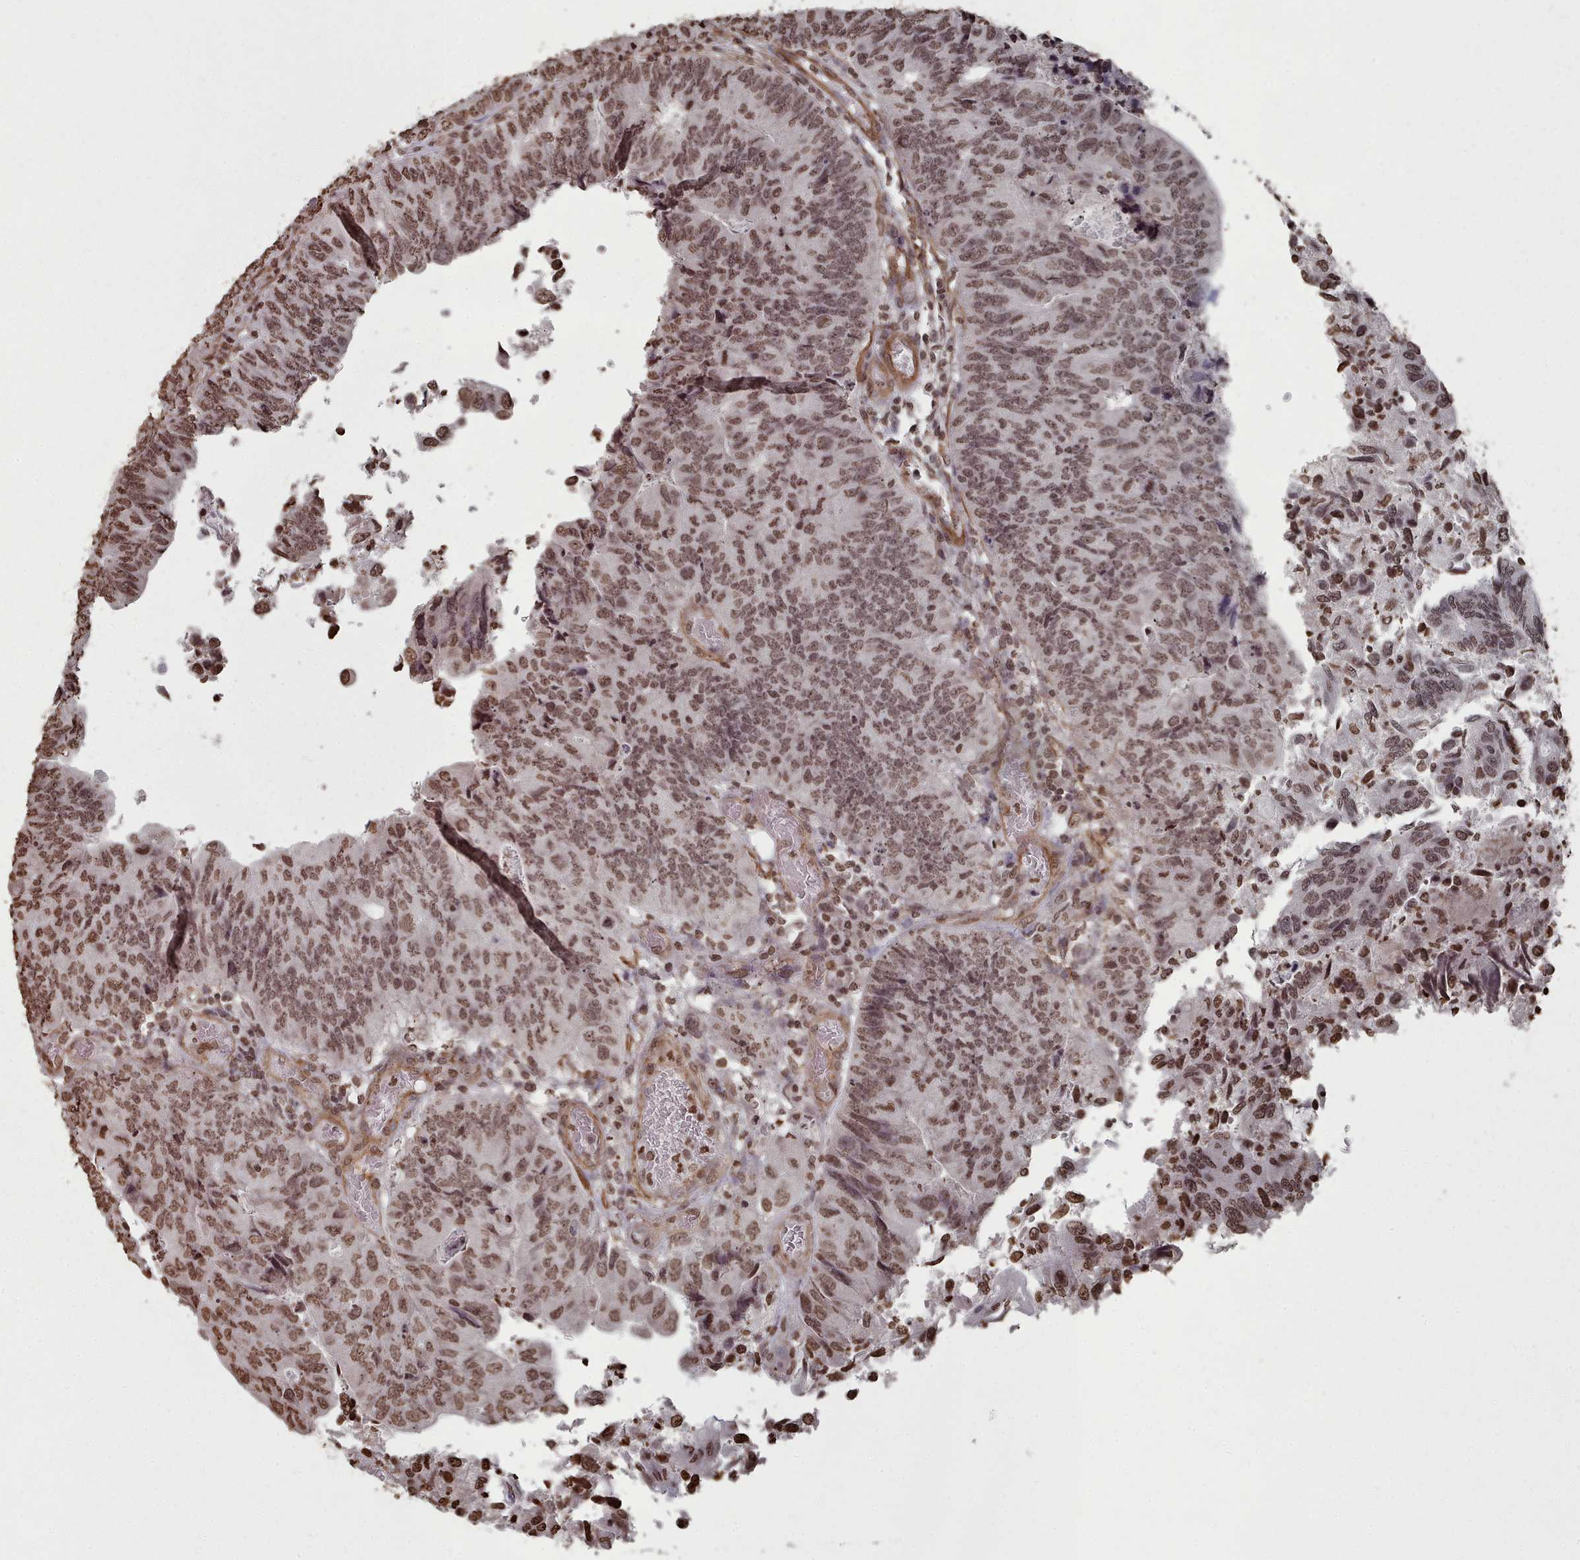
{"staining": {"intensity": "moderate", "quantity": ">75%", "location": "nuclear"}, "tissue": "colorectal cancer", "cell_type": "Tumor cells", "image_type": "cancer", "snomed": [{"axis": "morphology", "description": "Adenocarcinoma, NOS"}, {"axis": "topography", "description": "Colon"}], "caption": "Colorectal cancer (adenocarcinoma) stained for a protein (brown) displays moderate nuclear positive expression in approximately >75% of tumor cells.", "gene": "PLEKHG5", "patient": {"sex": "female", "age": 67}}